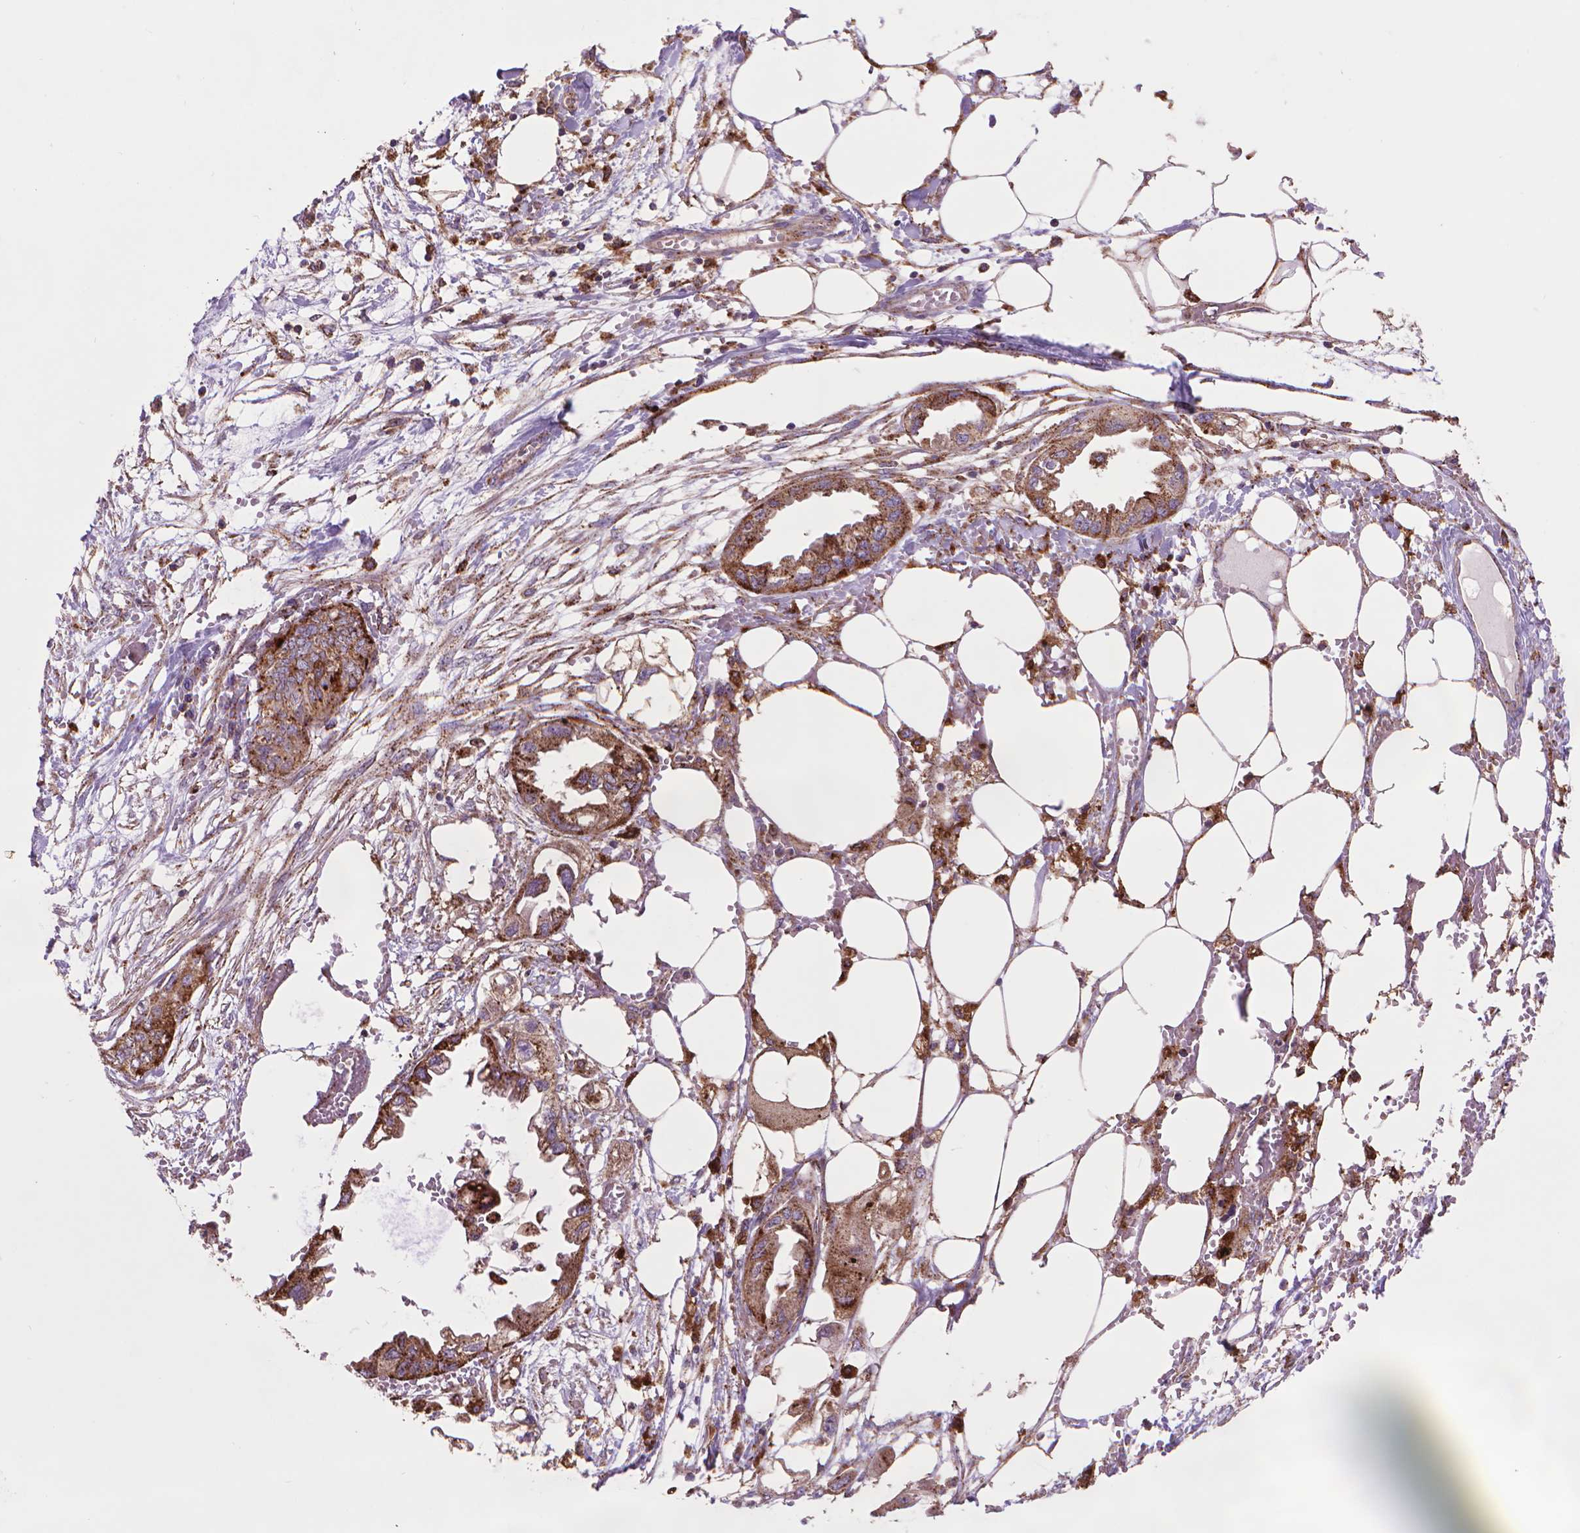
{"staining": {"intensity": "strong", "quantity": ">75%", "location": "cytoplasmic/membranous"}, "tissue": "endometrial cancer", "cell_type": "Tumor cells", "image_type": "cancer", "snomed": [{"axis": "morphology", "description": "Adenocarcinoma, NOS"}, {"axis": "morphology", "description": "Adenocarcinoma, metastatic, NOS"}, {"axis": "topography", "description": "Adipose tissue"}, {"axis": "topography", "description": "Endometrium"}], "caption": "Adenocarcinoma (endometrial) was stained to show a protein in brown. There is high levels of strong cytoplasmic/membranous staining in about >75% of tumor cells.", "gene": "GLB1", "patient": {"sex": "female", "age": 67}}